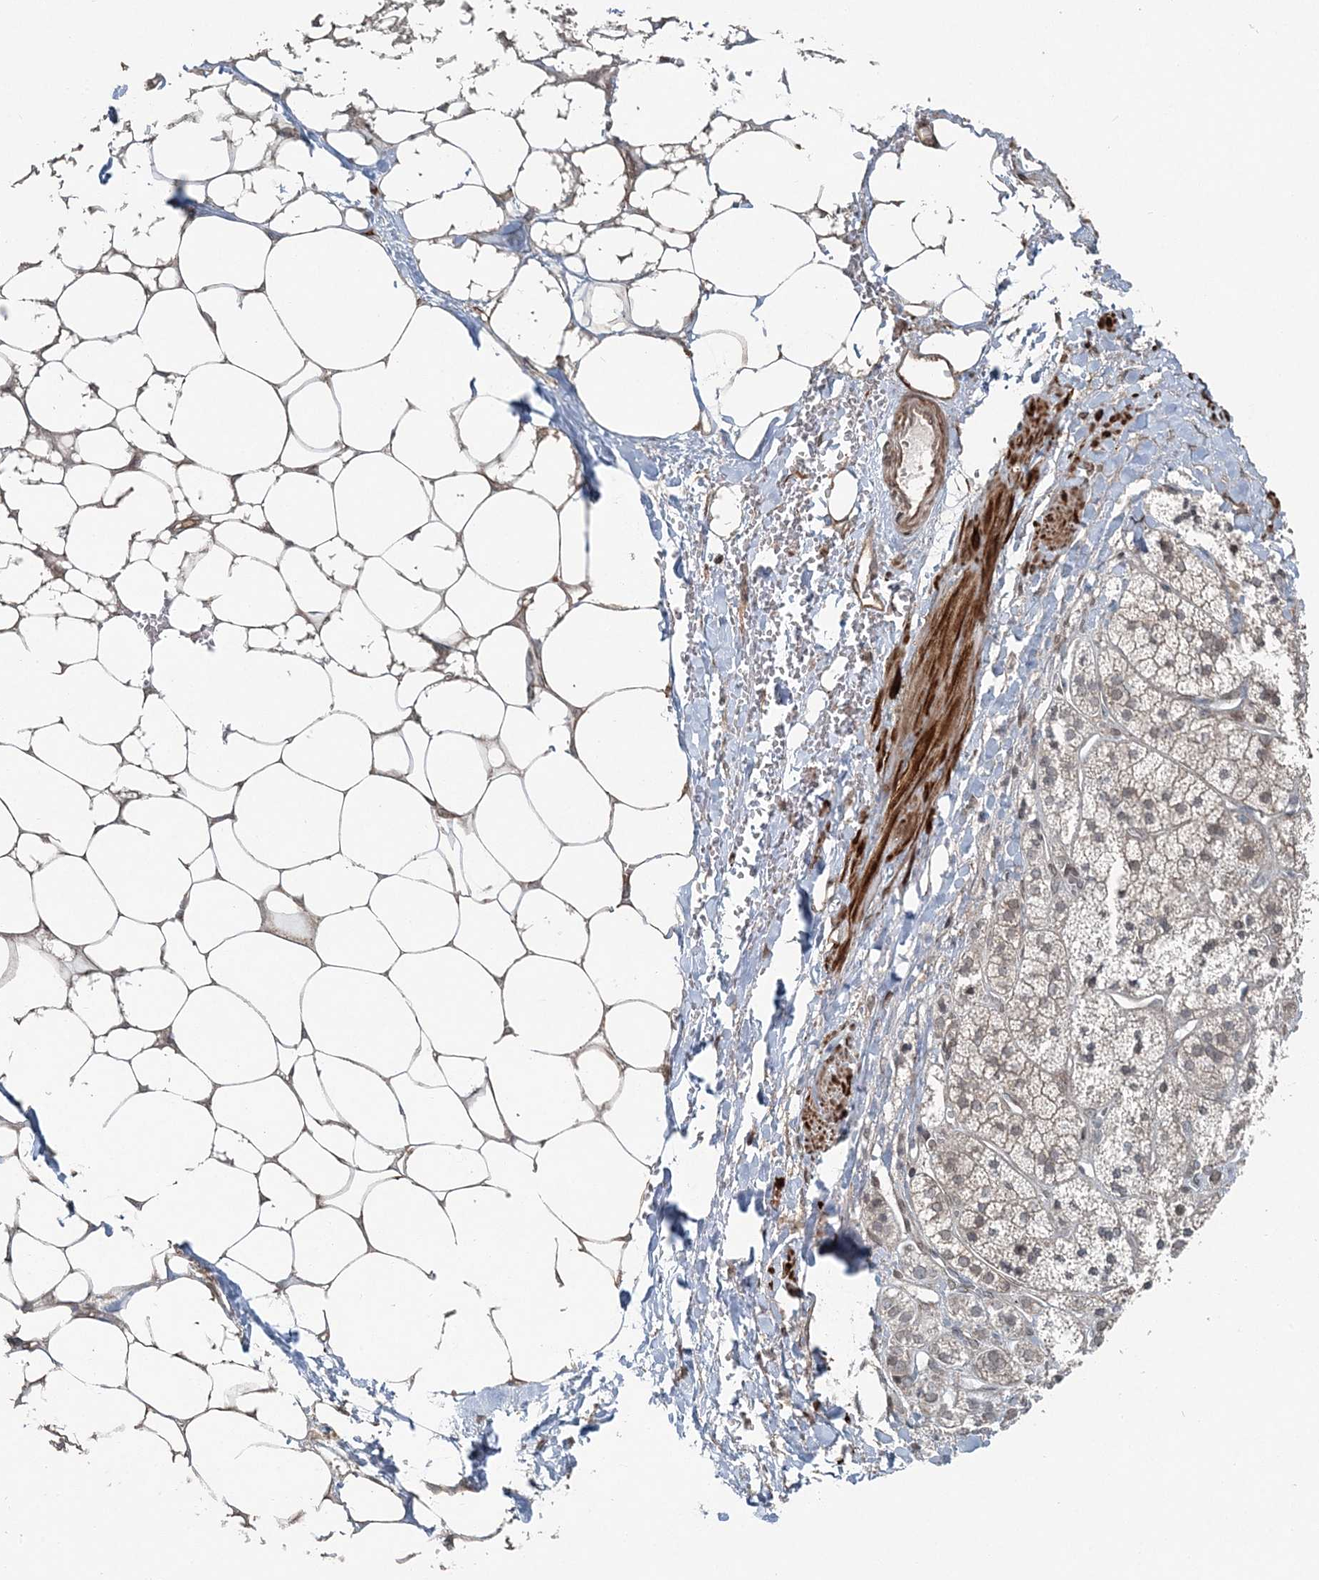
{"staining": {"intensity": "moderate", "quantity": "25%-75%", "location": "cytoplasmic/membranous"}, "tissue": "adrenal gland", "cell_type": "Glandular cells", "image_type": "normal", "snomed": [{"axis": "morphology", "description": "Normal tissue, NOS"}, {"axis": "topography", "description": "Adrenal gland"}], "caption": "This is a histology image of immunohistochemistry (IHC) staining of benign adrenal gland, which shows moderate expression in the cytoplasmic/membranous of glandular cells.", "gene": "FBXL17", "patient": {"sex": "male", "age": 56}}